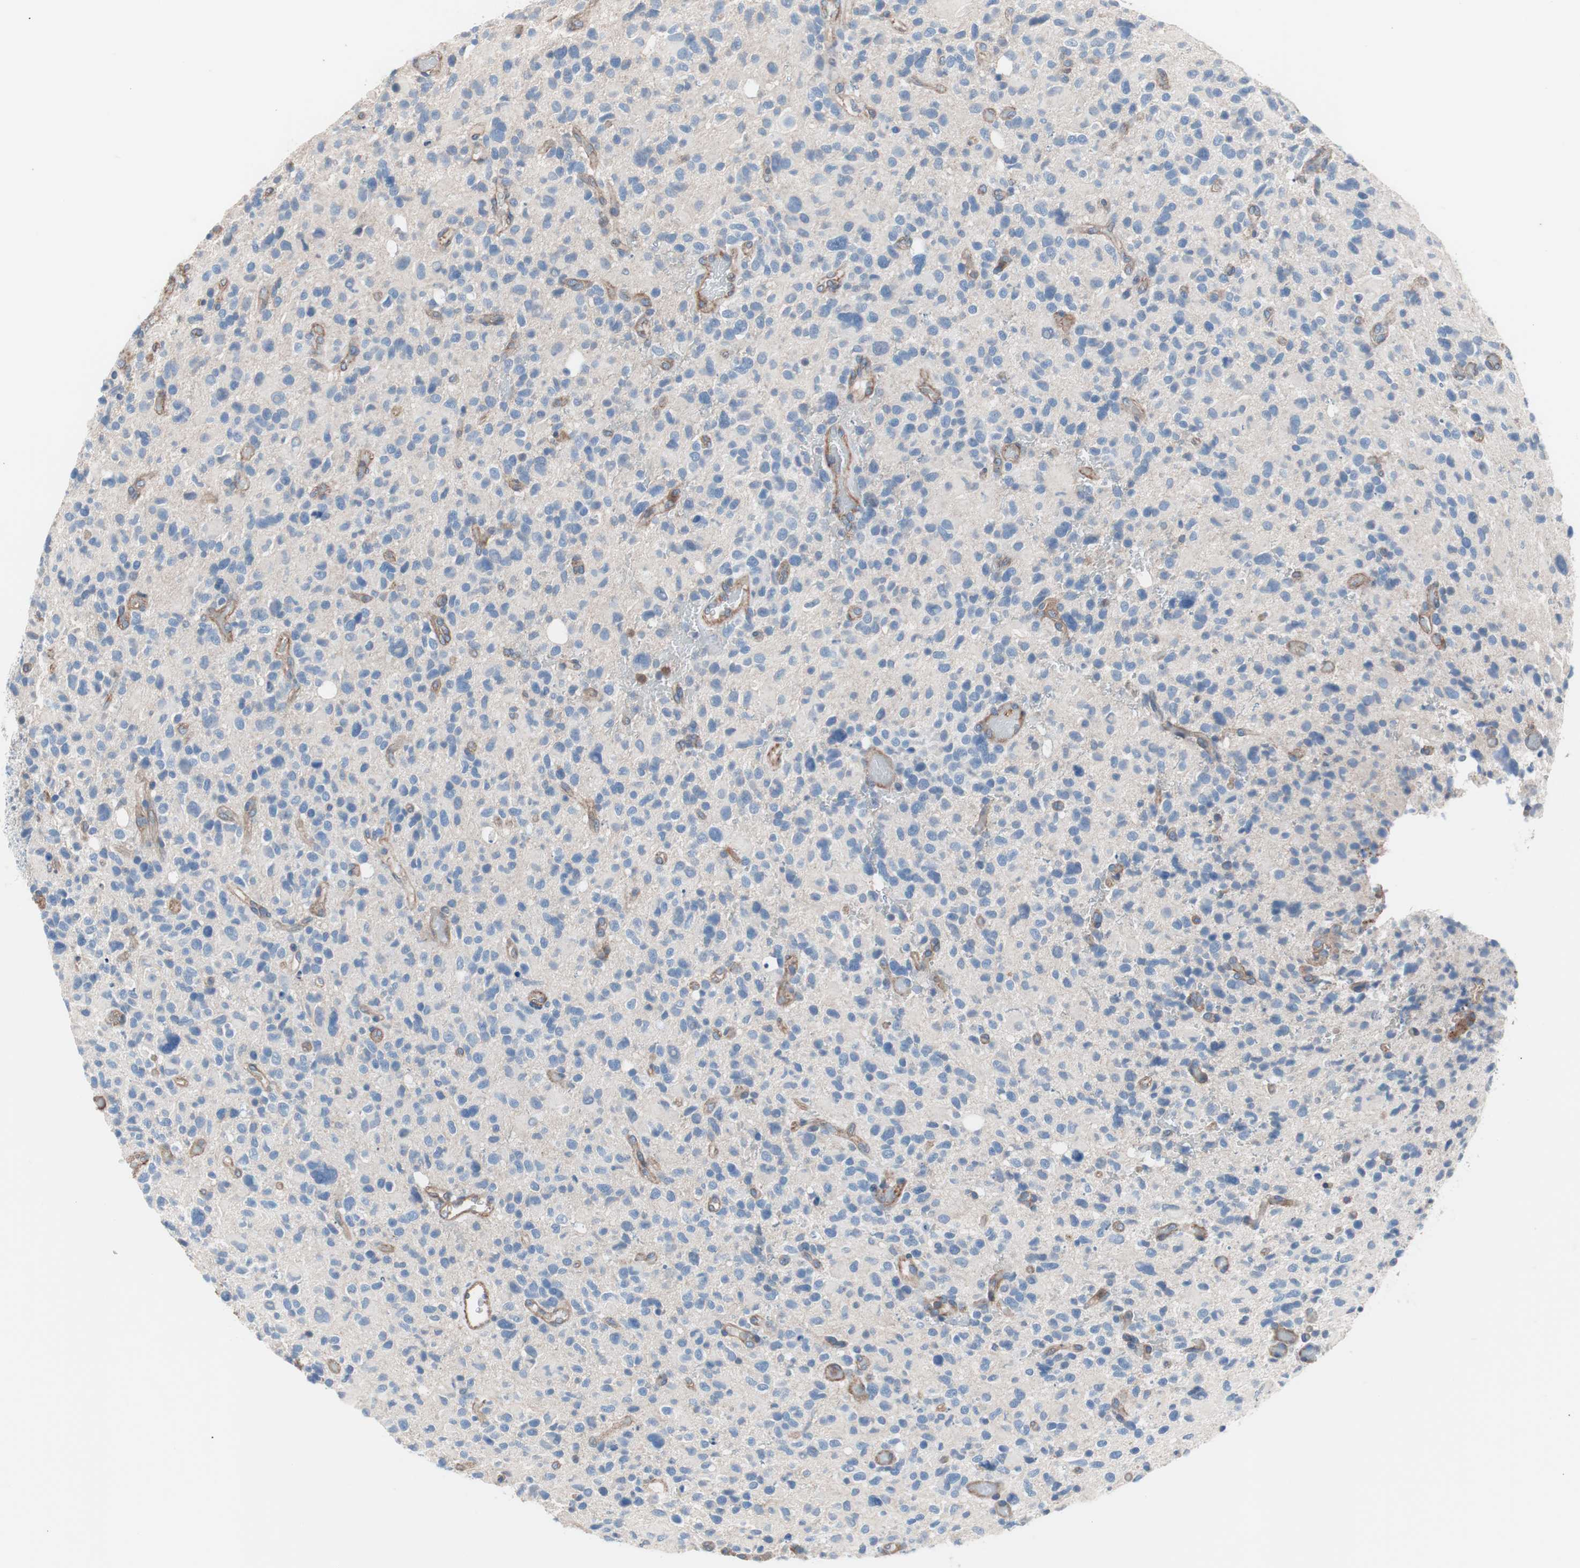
{"staining": {"intensity": "negative", "quantity": "none", "location": "none"}, "tissue": "glioma", "cell_type": "Tumor cells", "image_type": "cancer", "snomed": [{"axis": "morphology", "description": "Glioma, malignant, High grade"}, {"axis": "topography", "description": "Brain"}], "caption": "Tumor cells are negative for brown protein staining in glioma.", "gene": "GPR160", "patient": {"sex": "male", "age": 48}}